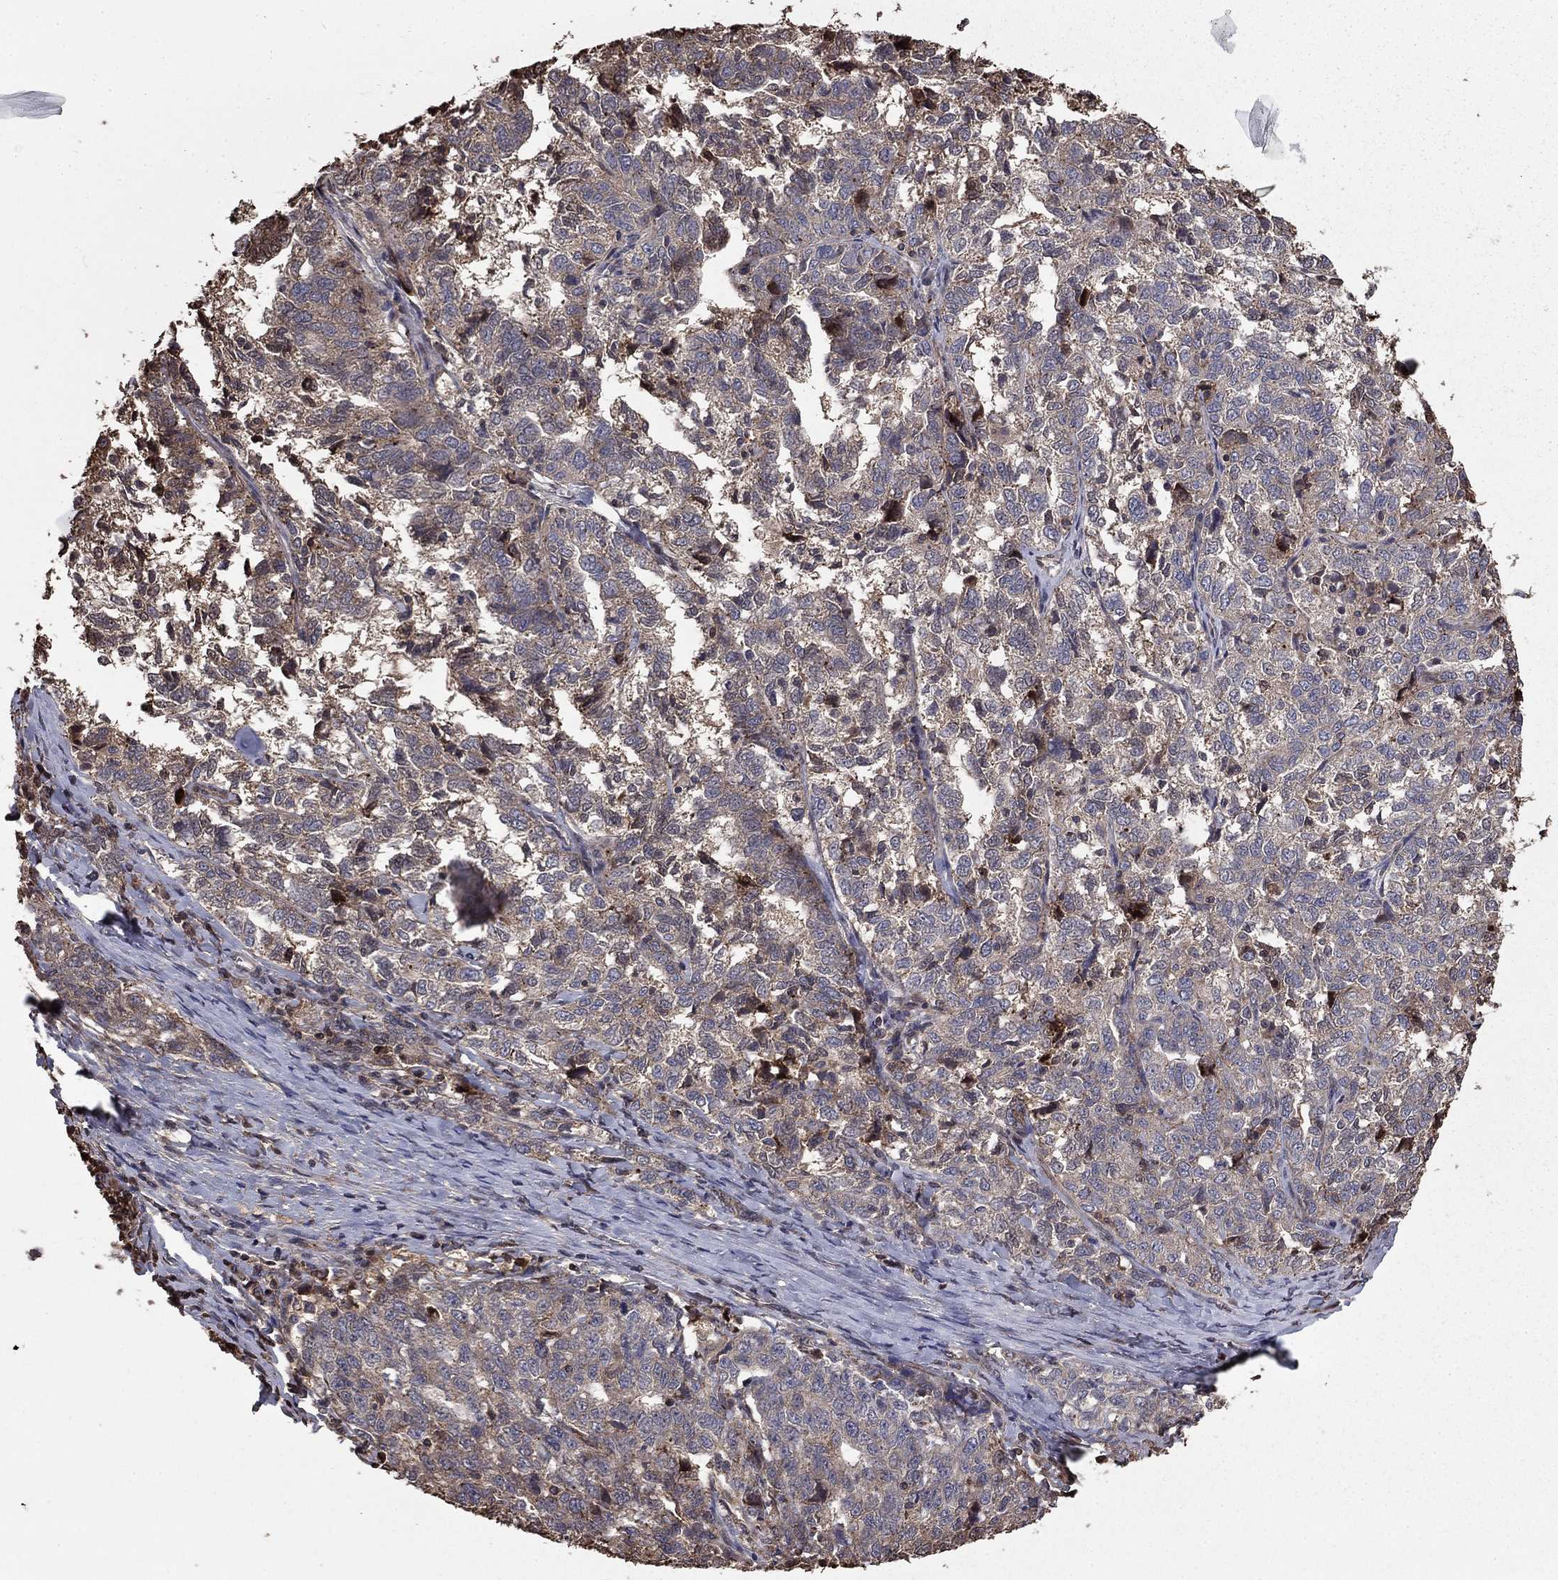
{"staining": {"intensity": "negative", "quantity": "none", "location": "none"}, "tissue": "ovarian cancer", "cell_type": "Tumor cells", "image_type": "cancer", "snomed": [{"axis": "morphology", "description": "Cystadenocarcinoma, serous, NOS"}, {"axis": "topography", "description": "Ovary"}], "caption": "An immunohistochemistry histopathology image of ovarian cancer (serous cystadenocarcinoma) is shown. There is no staining in tumor cells of ovarian cancer (serous cystadenocarcinoma).", "gene": "GYG1", "patient": {"sex": "female", "age": 71}}